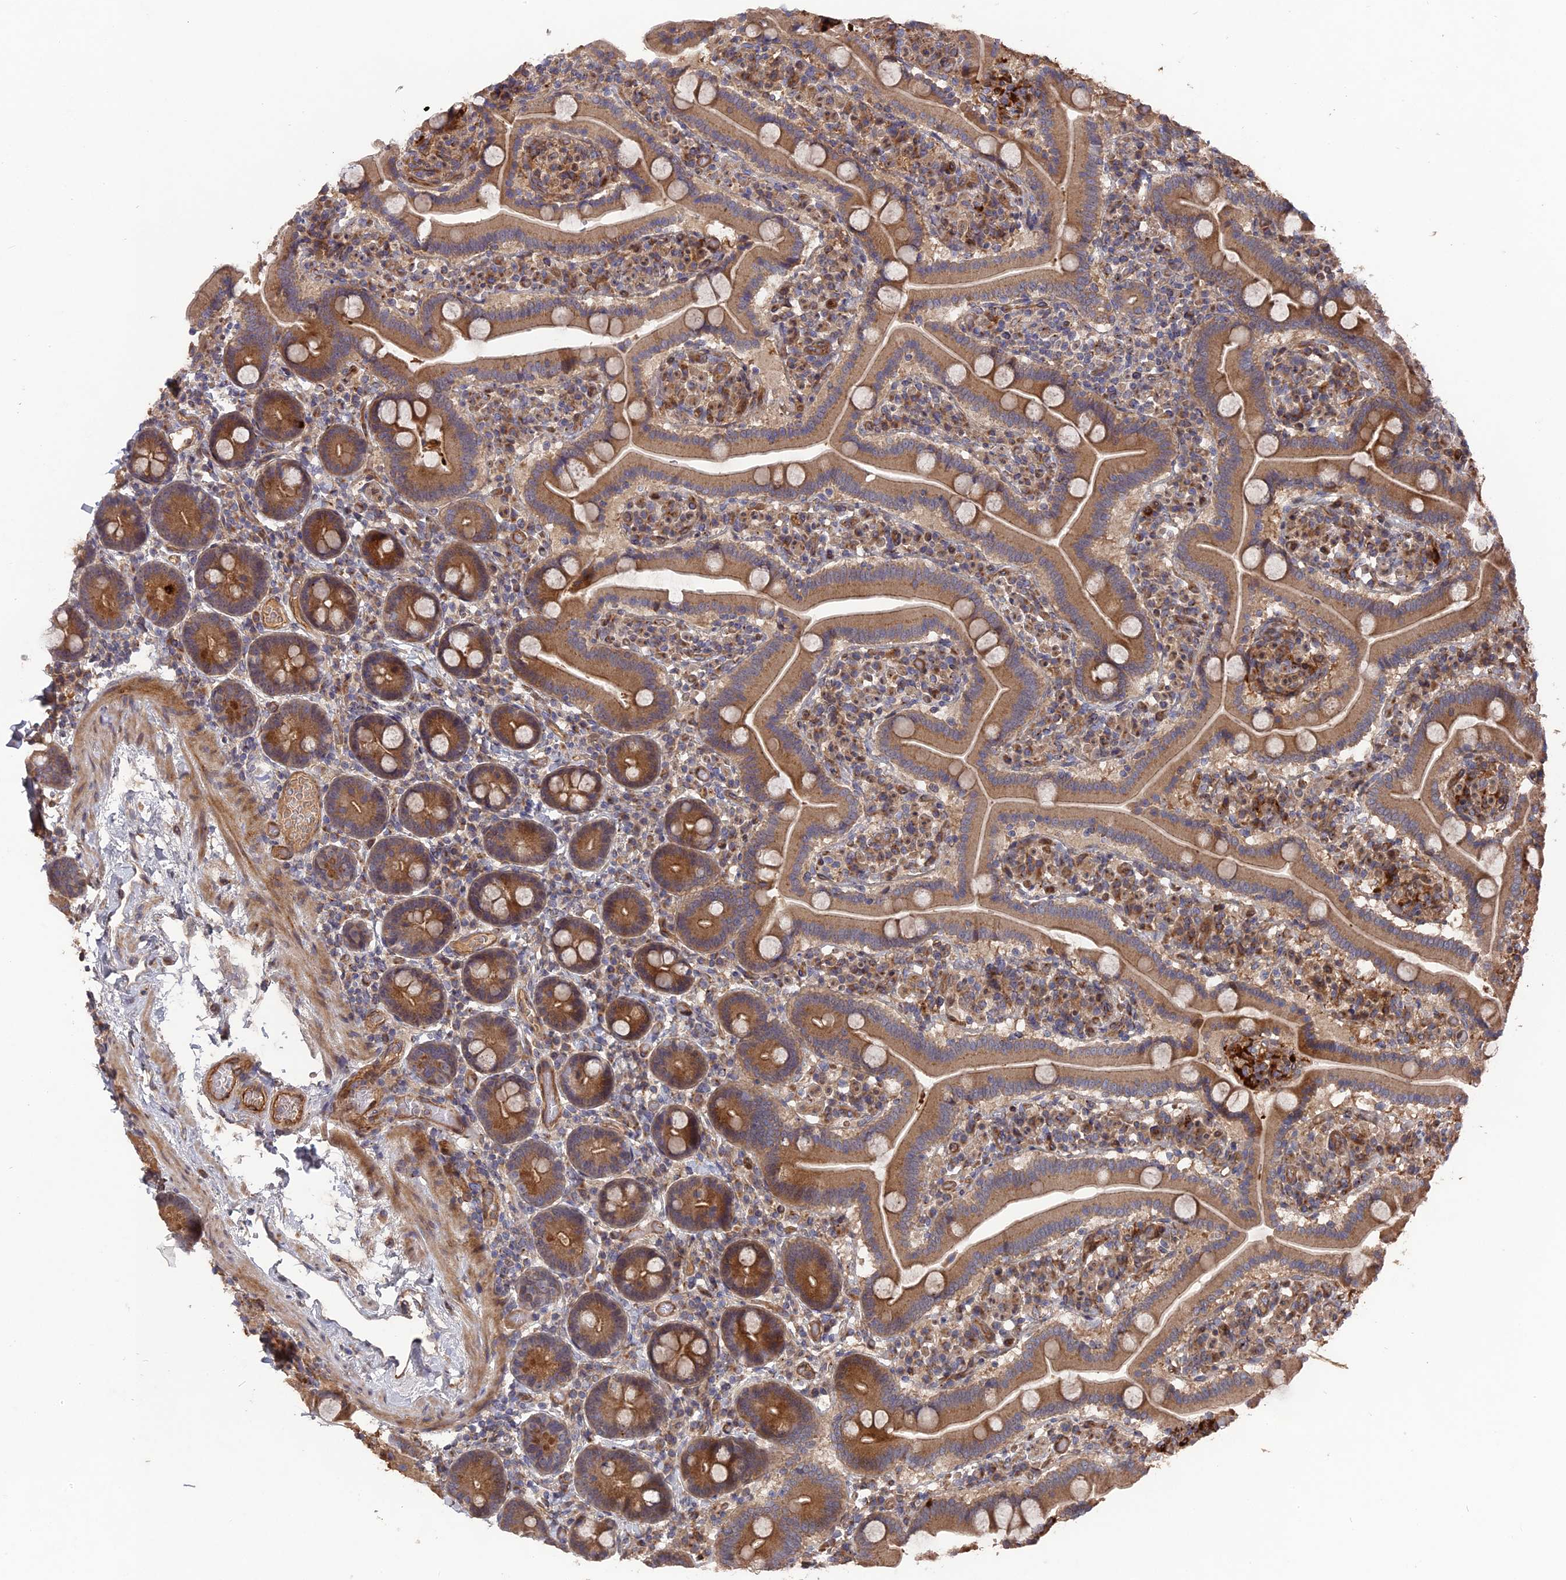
{"staining": {"intensity": "strong", "quantity": ">75%", "location": "cytoplasmic/membranous"}, "tissue": "duodenum", "cell_type": "Glandular cells", "image_type": "normal", "snomed": [{"axis": "morphology", "description": "Normal tissue, NOS"}, {"axis": "topography", "description": "Duodenum"}], "caption": "About >75% of glandular cells in unremarkable human duodenum display strong cytoplasmic/membranous protein positivity as visualized by brown immunohistochemical staining.", "gene": "DEF8", "patient": {"sex": "male", "age": 55}}